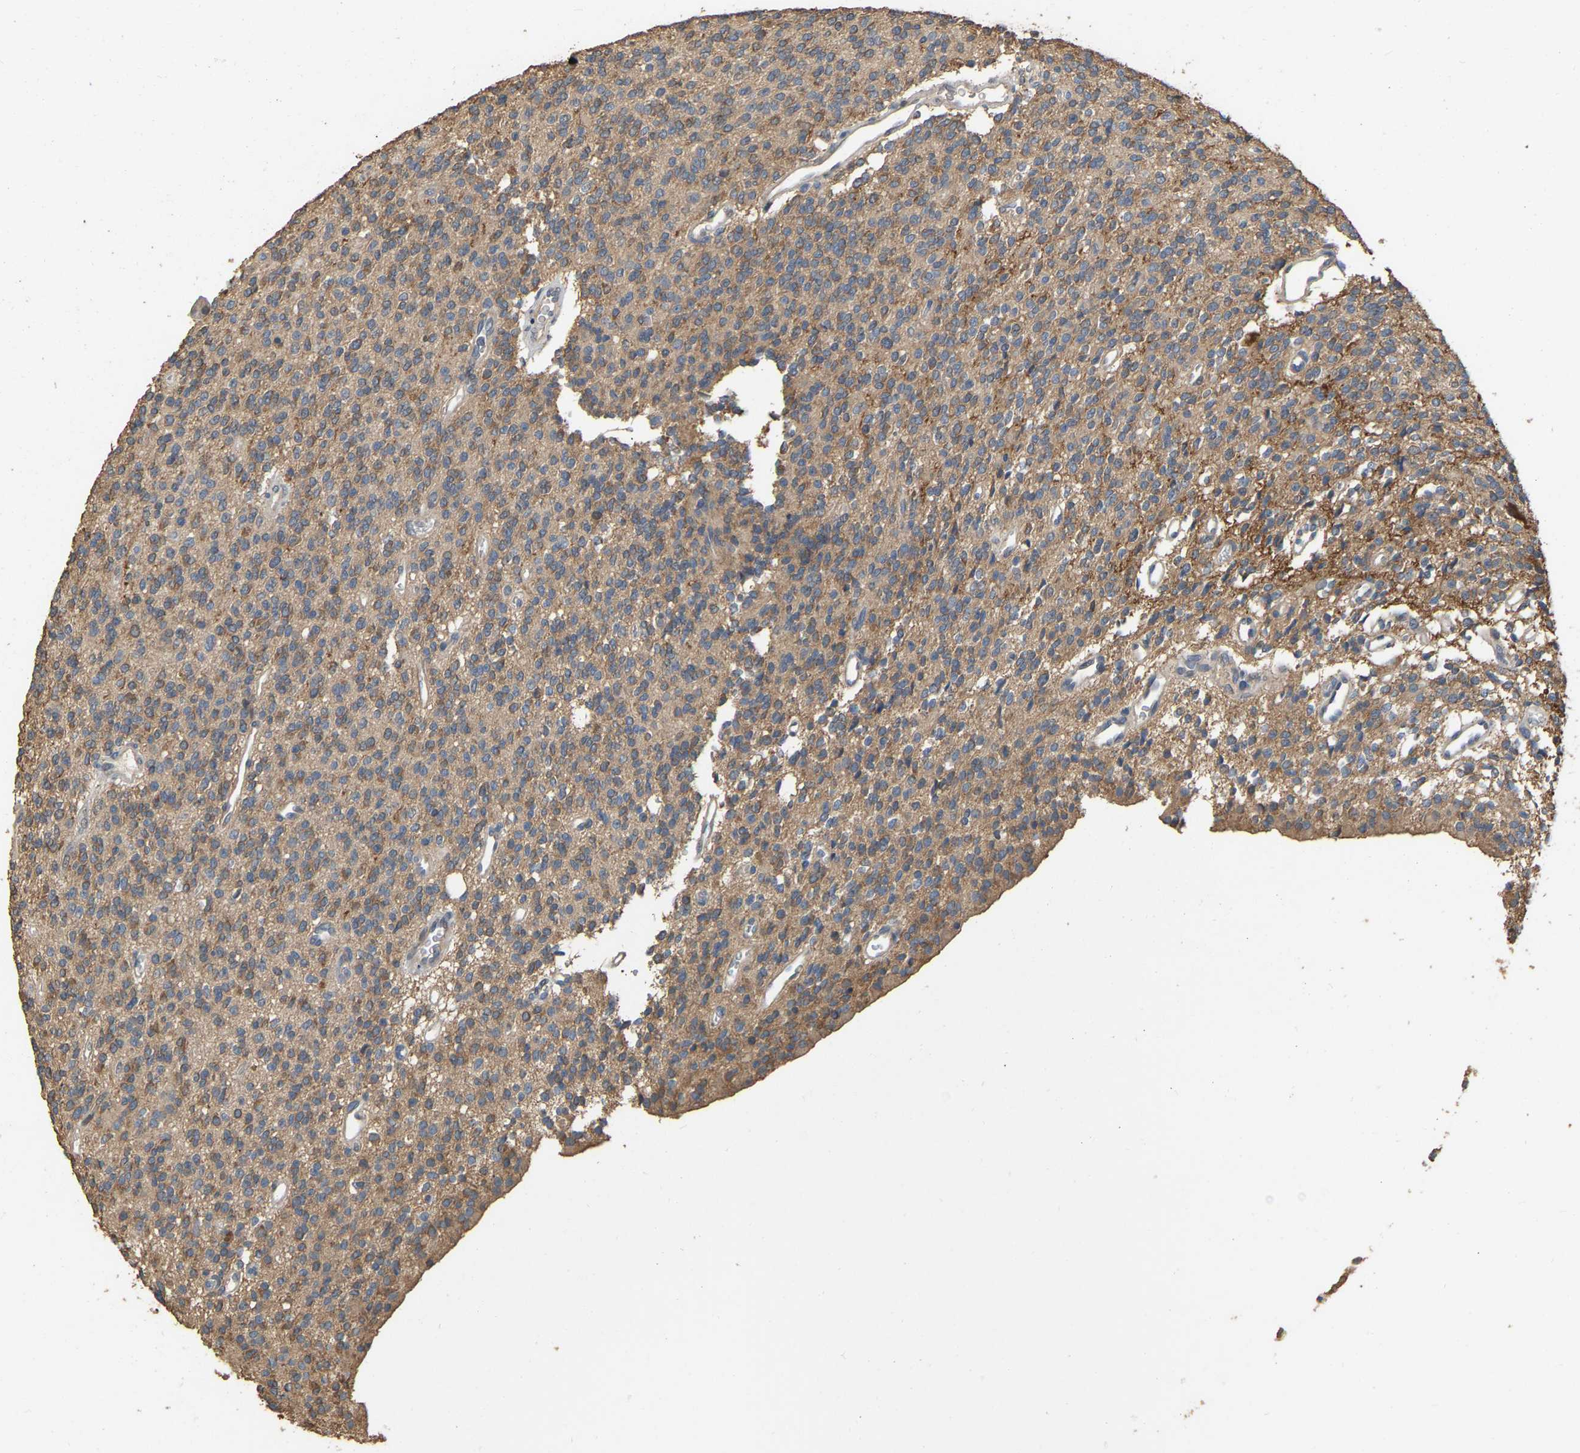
{"staining": {"intensity": "moderate", "quantity": ">75%", "location": "cytoplasmic/membranous"}, "tissue": "glioma", "cell_type": "Tumor cells", "image_type": "cancer", "snomed": [{"axis": "morphology", "description": "Glioma, malignant, High grade"}, {"axis": "topography", "description": "Brain"}], "caption": "IHC of human glioma exhibits medium levels of moderate cytoplasmic/membranous staining in about >75% of tumor cells.", "gene": "NCS1", "patient": {"sex": "male", "age": 34}}